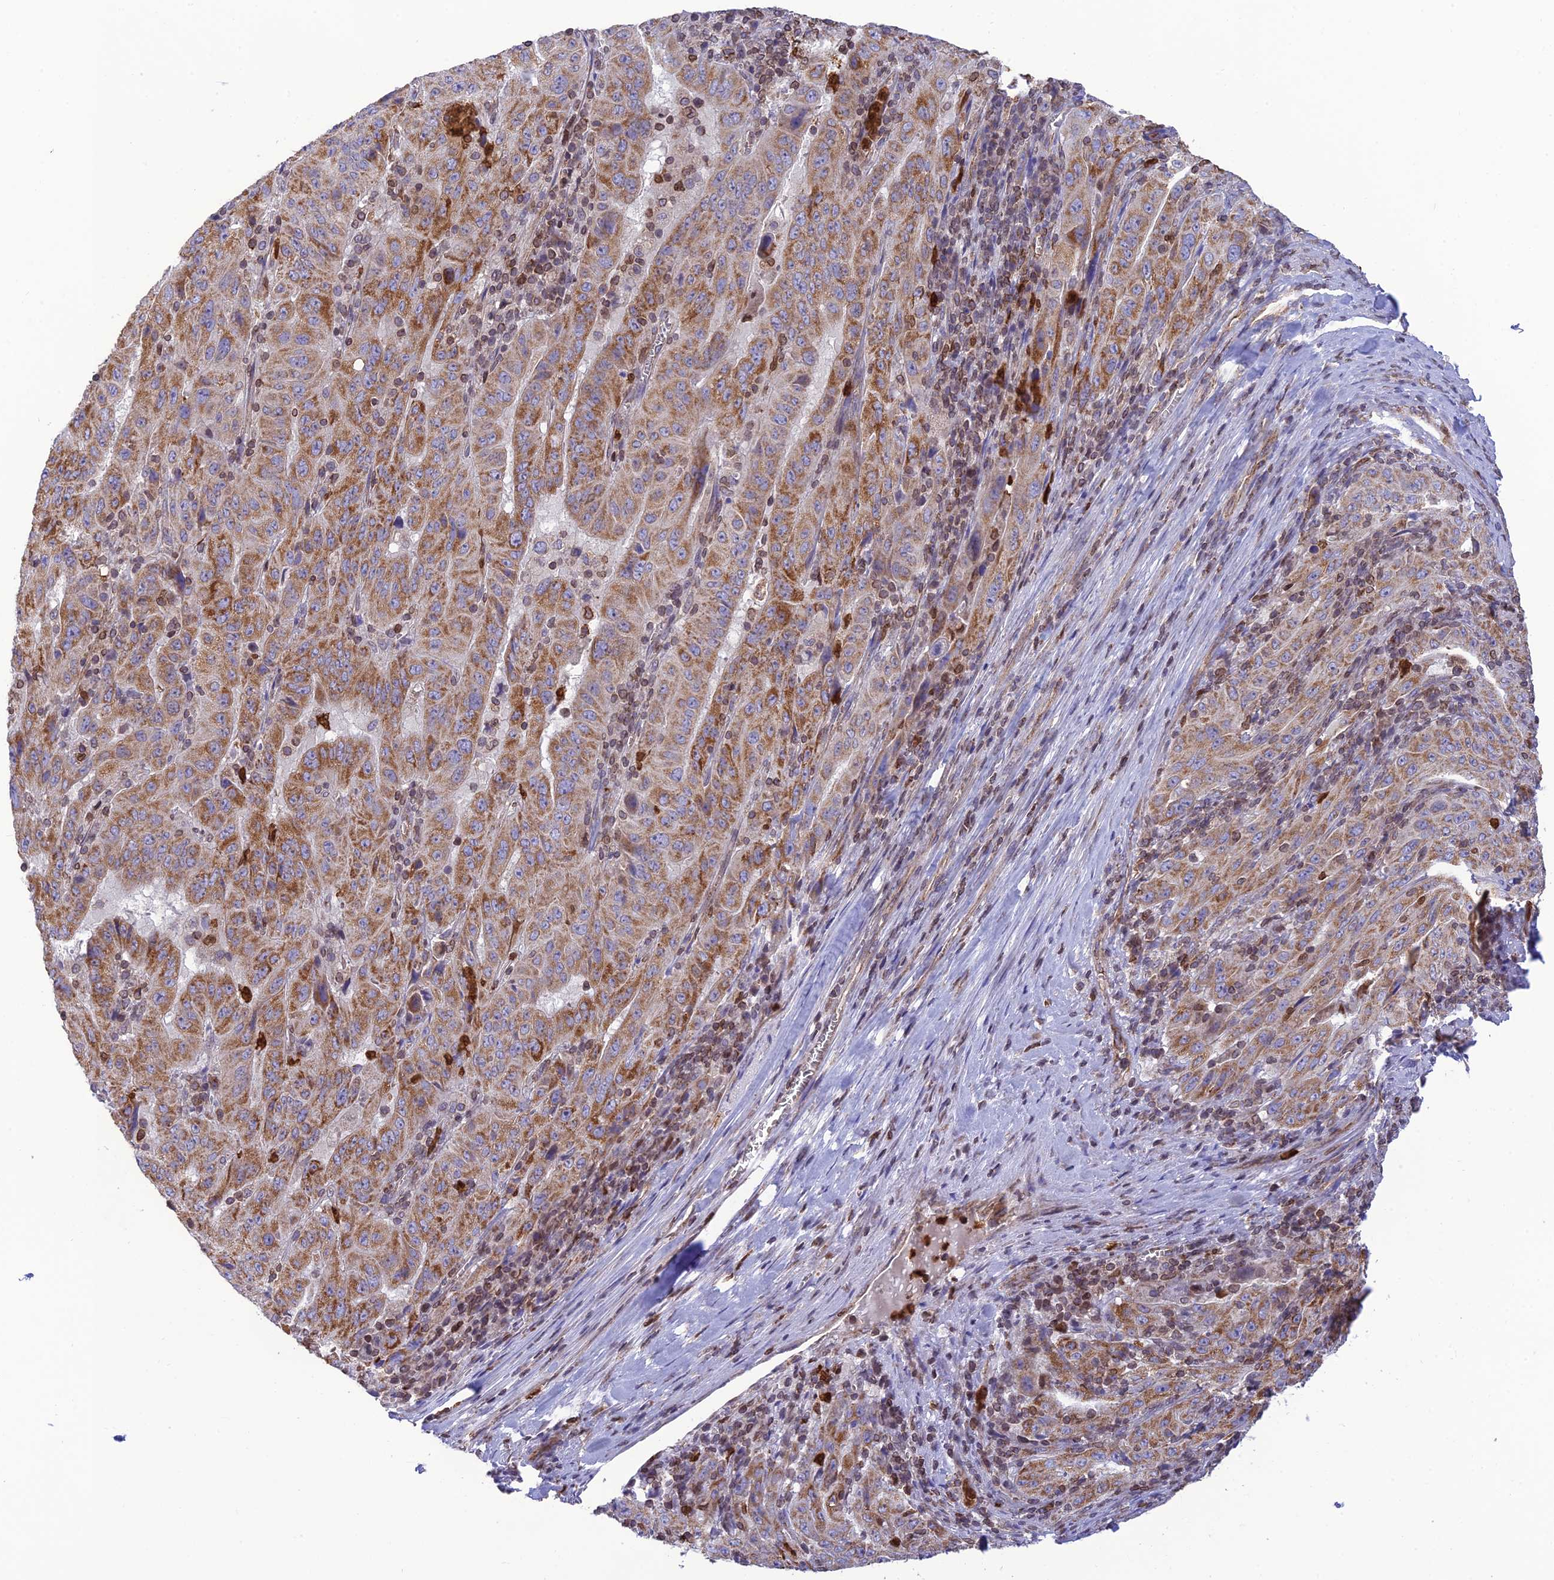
{"staining": {"intensity": "moderate", "quantity": ">75%", "location": "cytoplasmic/membranous"}, "tissue": "pancreatic cancer", "cell_type": "Tumor cells", "image_type": "cancer", "snomed": [{"axis": "morphology", "description": "Adenocarcinoma, NOS"}, {"axis": "topography", "description": "Pancreas"}], "caption": "This image shows immunohistochemistry staining of human pancreatic adenocarcinoma, with medium moderate cytoplasmic/membranous expression in approximately >75% of tumor cells.", "gene": "PKHD1L1", "patient": {"sex": "male", "age": 63}}